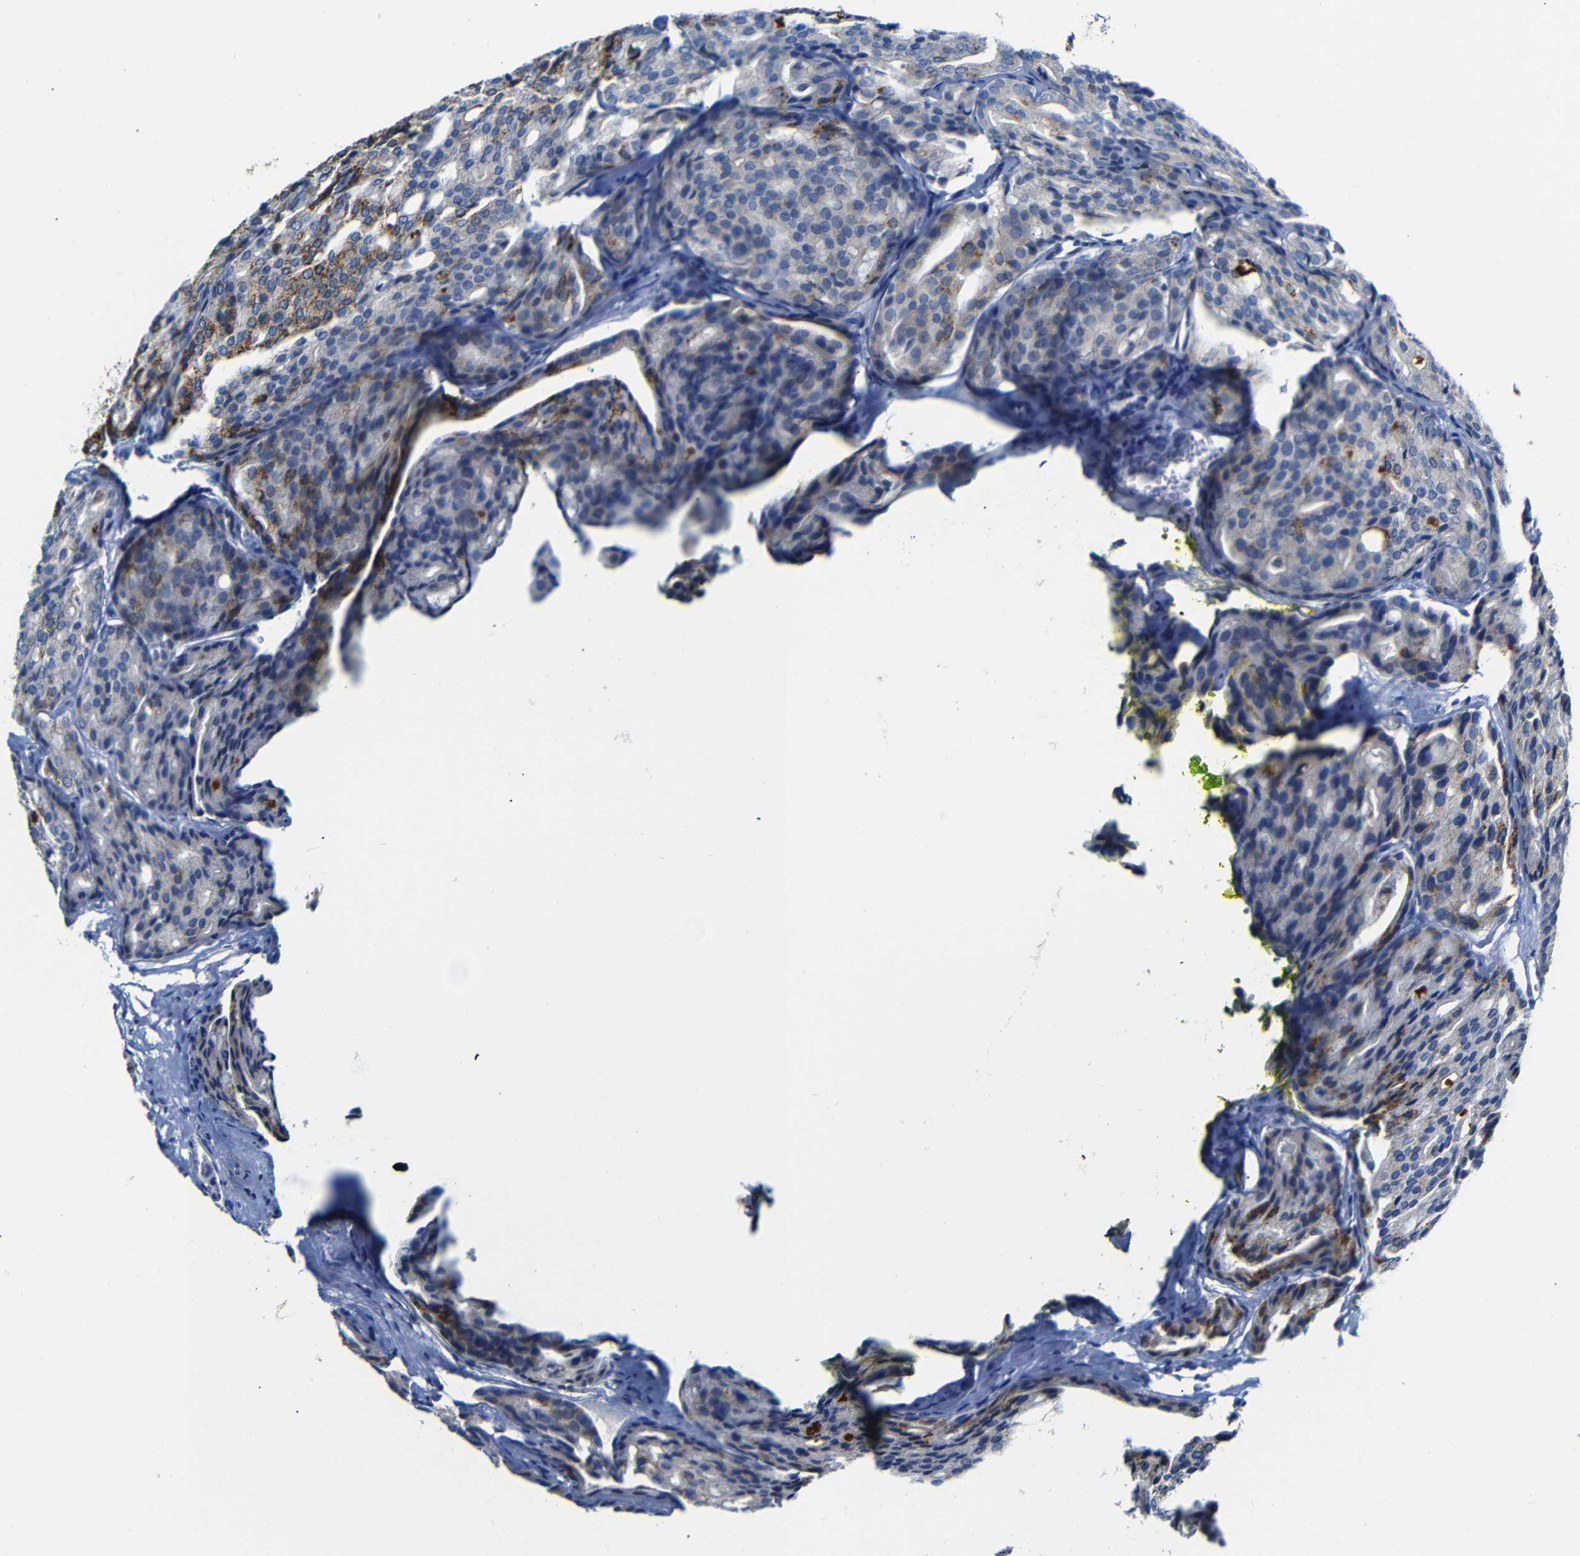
{"staining": {"intensity": "moderate", "quantity": "<25%", "location": "cytoplasmic/membranous"}, "tissue": "prostate cancer", "cell_type": "Tumor cells", "image_type": "cancer", "snomed": [{"axis": "morphology", "description": "Adenocarcinoma, High grade"}, {"axis": "topography", "description": "Prostate"}], "caption": "Tumor cells display low levels of moderate cytoplasmic/membranous positivity in approximately <25% of cells in human prostate high-grade adenocarcinoma. (DAB = brown stain, brightfield microscopy at high magnification).", "gene": "C15orf48", "patient": {"sex": "male", "age": 64}}